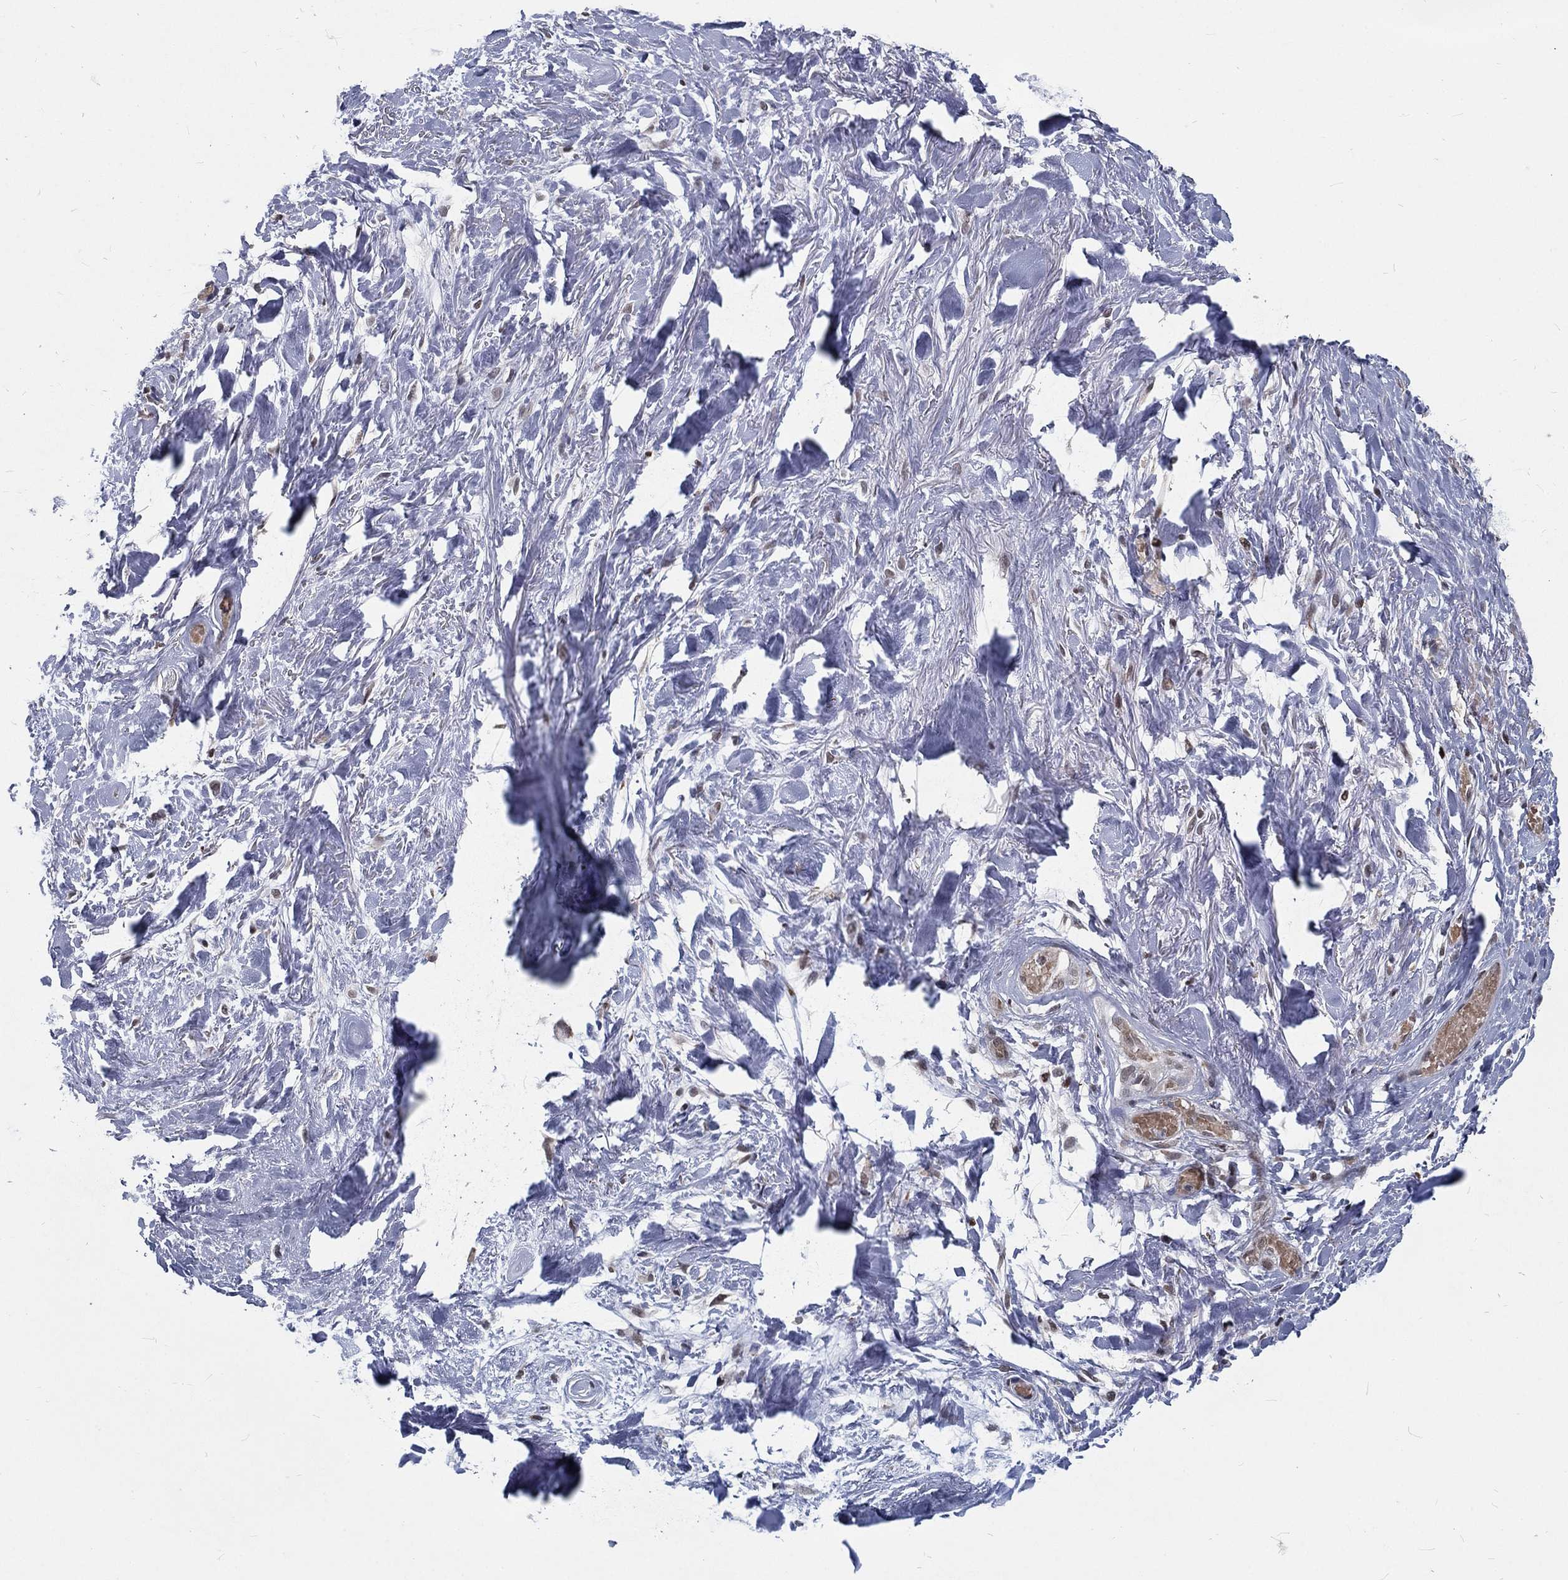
{"staining": {"intensity": "negative", "quantity": "none", "location": "none"}, "tissue": "soft tissue", "cell_type": "Fibroblasts", "image_type": "normal", "snomed": [{"axis": "morphology", "description": "Normal tissue, NOS"}, {"axis": "topography", "description": "Cartilage tissue"}], "caption": "Photomicrograph shows no significant protein staining in fibroblasts of unremarkable soft tissue. Brightfield microscopy of IHC stained with DAB (brown) and hematoxylin (blue), captured at high magnification.", "gene": "ZBED1", "patient": {"sex": "male", "age": 62}}